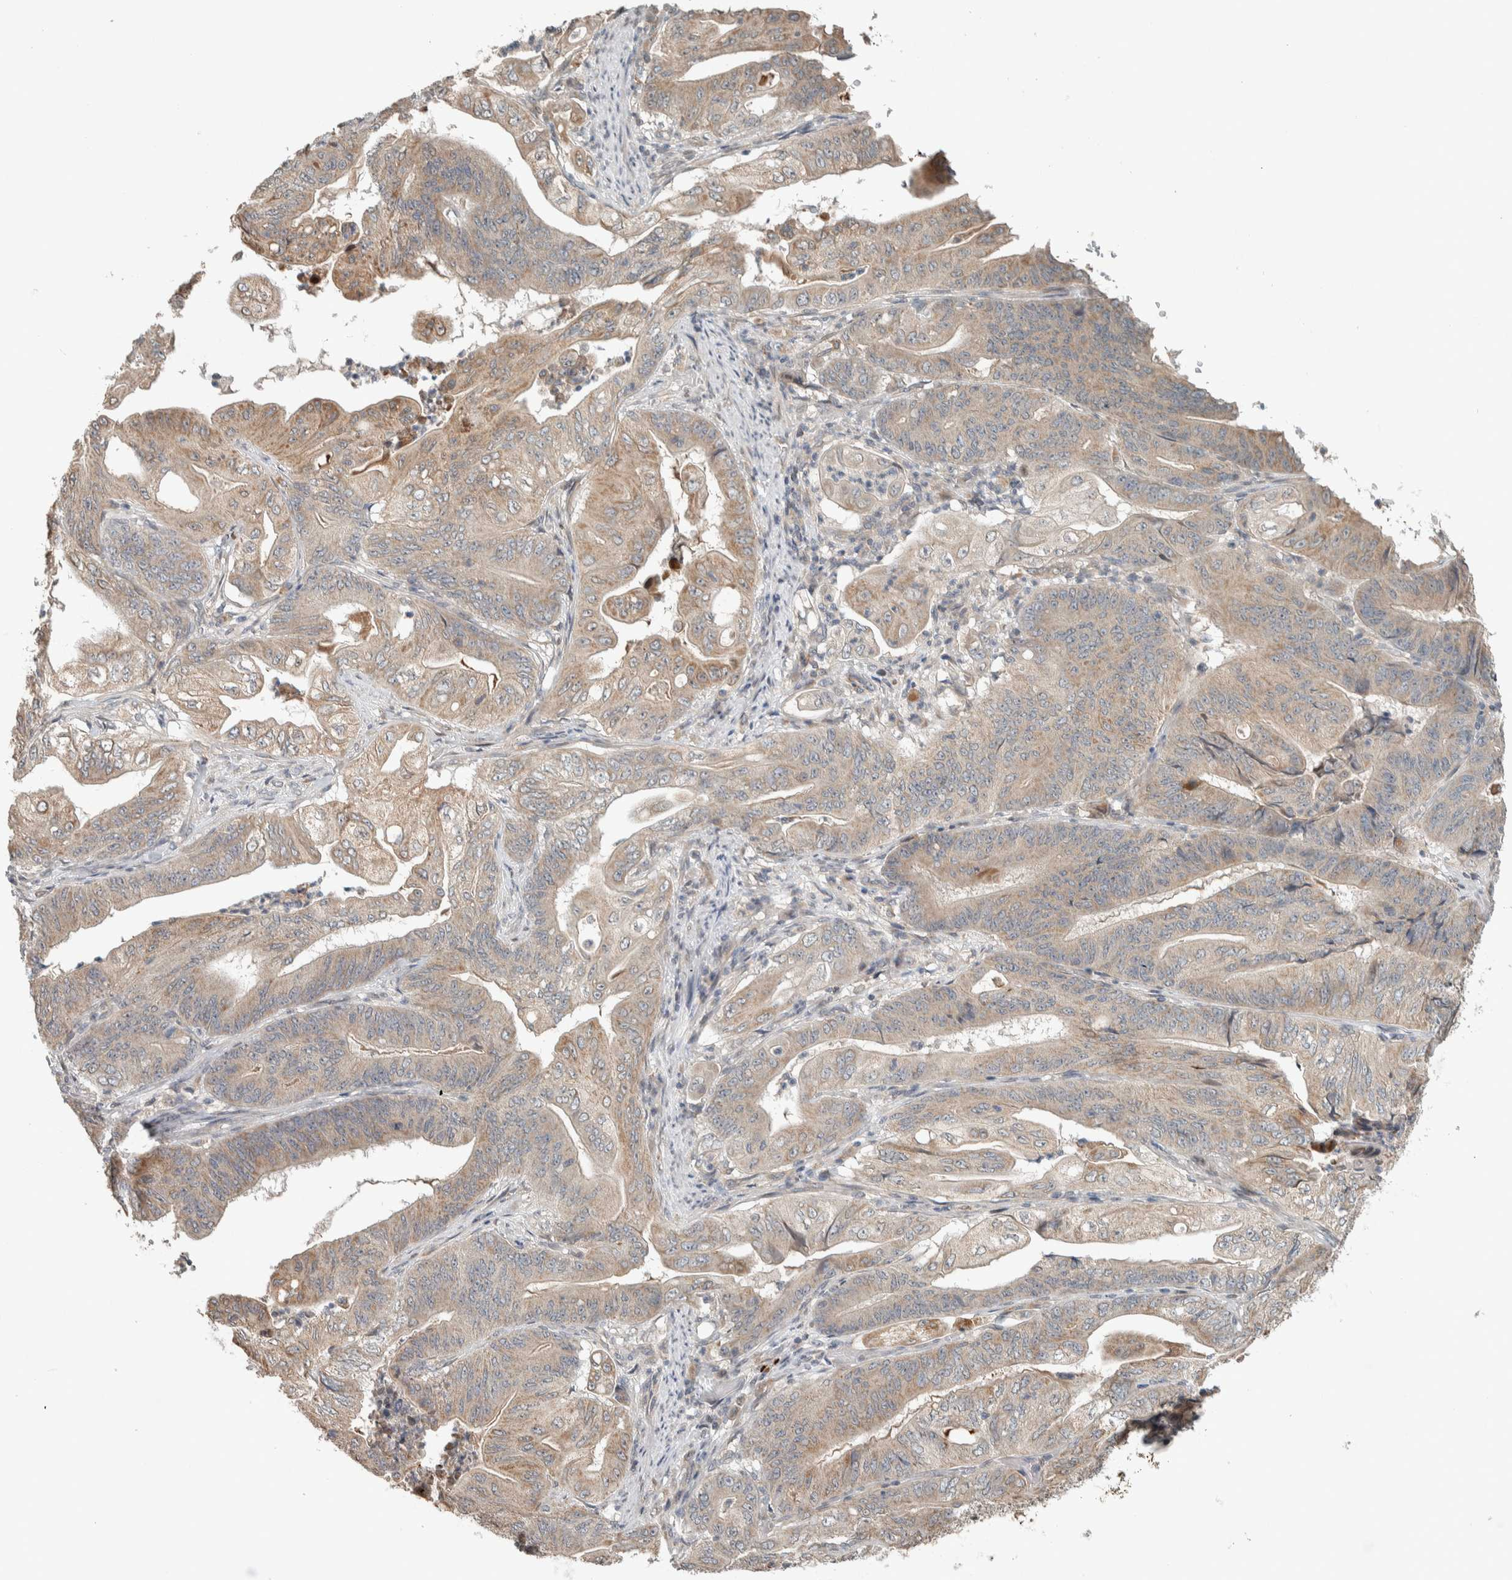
{"staining": {"intensity": "weak", "quantity": ">75%", "location": "cytoplasmic/membranous"}, "tissue": "stomach cancer", "cell_type": "Tumor cells", "image_type": "cancer", "snomed": [{"axis": "morphology", "description": "Adenocarcinoma, NOS"}, {"axis": "topography", "description": "Stomach"}], "caption": "This micrograph demonstrates immunohistochemistry staining of stomach cancer (adenocarcinoma), with low weak cytoplasmic/membranous positivity in about >75% of tumor cells.", "gene": "NBR1", "patient": {"sex": "female", "age": 73}}